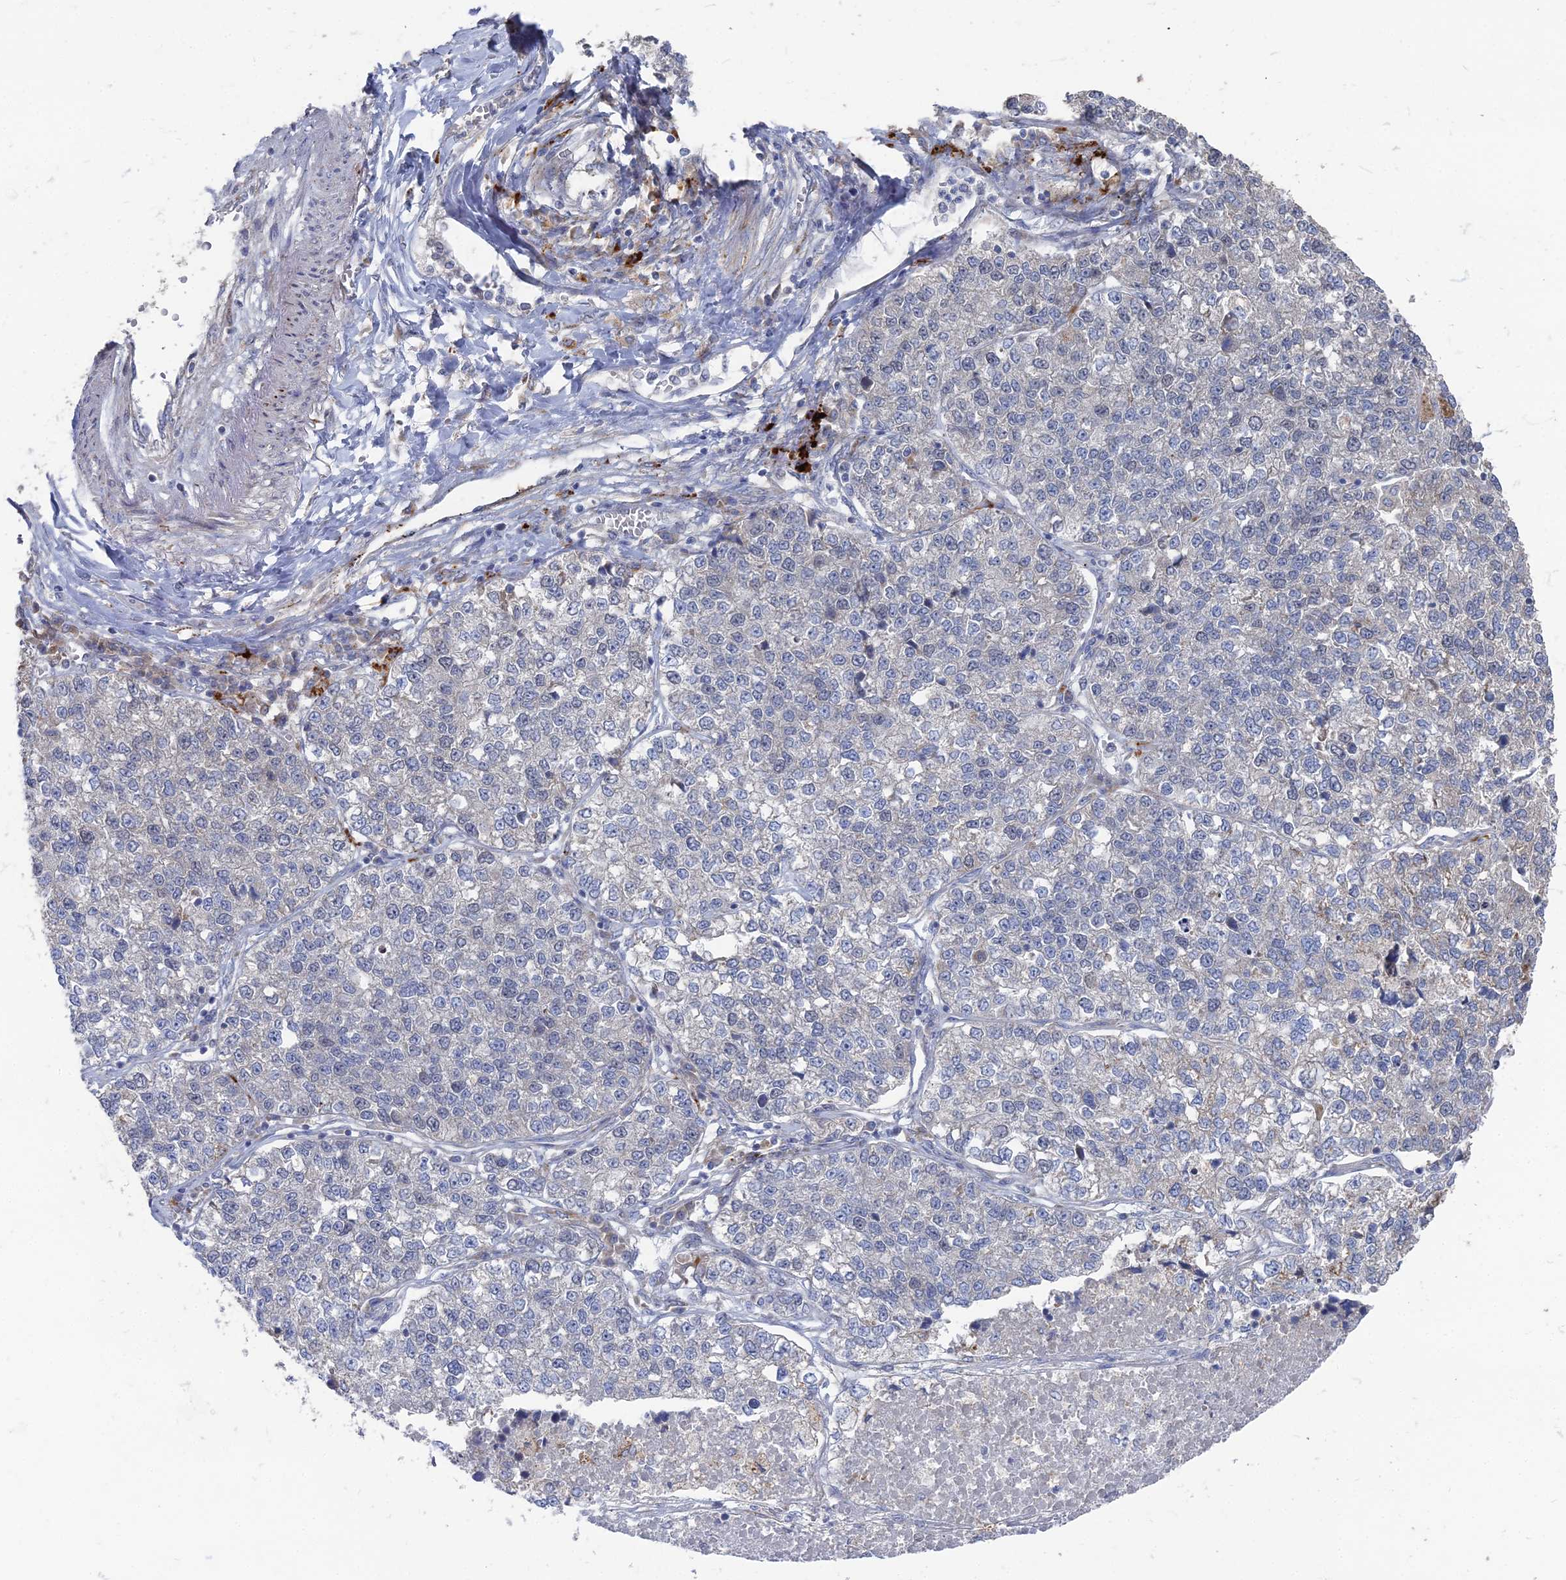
{"staining": {"intensity": "negative", "quantity": "none", "location": "none"}, "tissue": "lung cancer", "cell_type": "Tumor cells", "image_type": "cancer", "snomed": [{"axis": "morphology", "description": "Adenocarcinoma, NOS"}, {"axis": "topography", "description": "Lung"}], "caption": "Immunohistochemical staining of lung cancer (adenocarcinoma) reveals no significant expression in tumor cells. (Immunohistochemistry (ihc), brightfield microscopy, high magnification).", "gene": "TMEM128", "patient": {"sex": "male", "age": 49}}